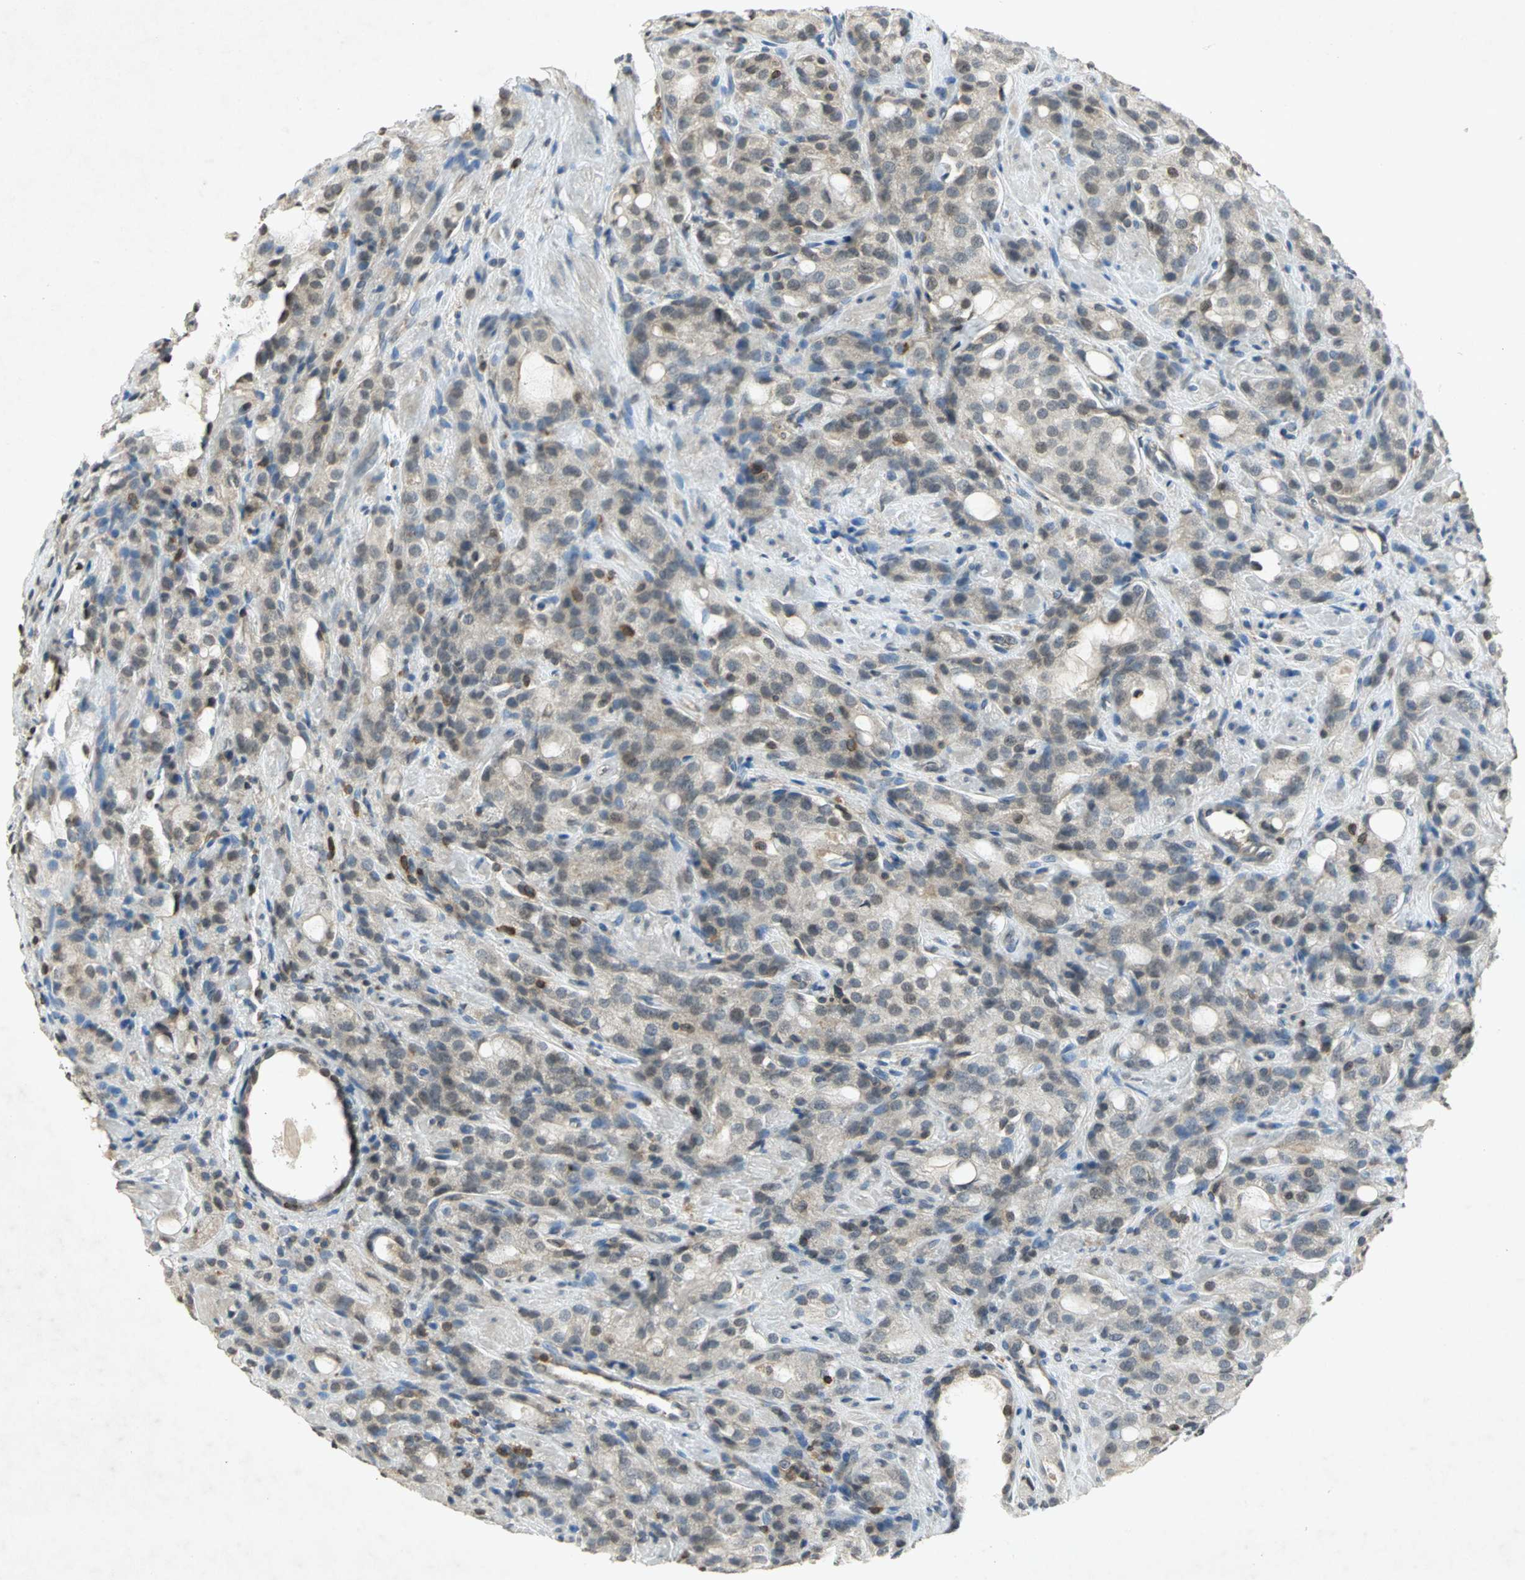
{"staining": {"intensity": "negative", "quantity": "none", "location": "none"}, "tissue": "prostate cancer", "cell_type": "Tumor cells", "image_type": "cancer", "snomed": [{"axis": "morphology", "description": "Adenocarcinoma, High grade"}, {"axis": "topography", "description": "Prostate"}], "caption": "This photomicrograph is of prostate cancer (high-grade adenocarcinoma) stained with immunohistochemistry to label a protein in brown with the nuclei are counter-stained blue. There is no positivity in tumor cells.", "gene": "IL16", "patient": {"sex": "male", "age": 72}}